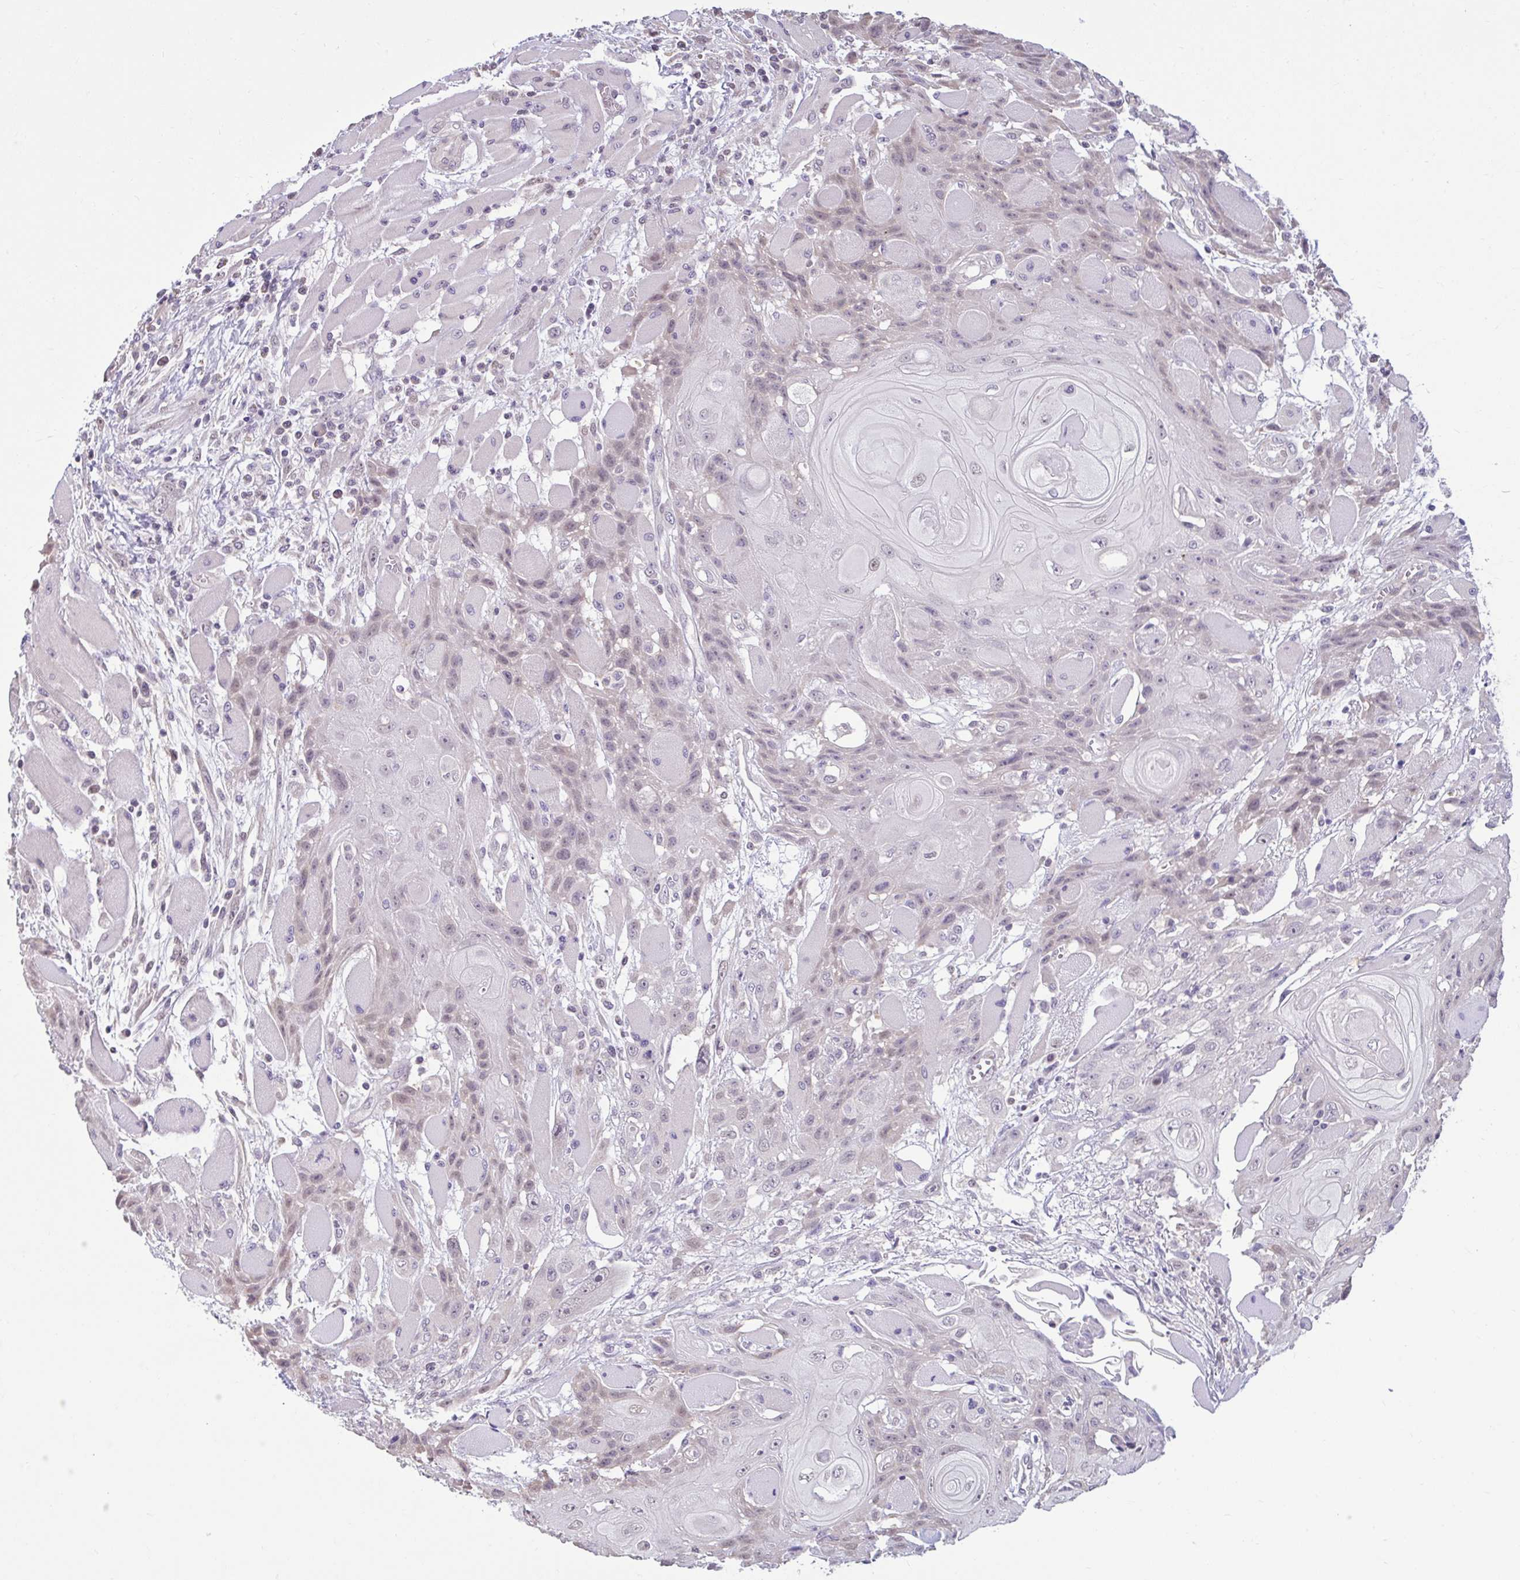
{"staining": {"intensity": "weak", "quantity": "25%-75%", "location": "nuclear"}, "tissue": "head and neck cancer", "cell_type": "Tumor cells", "image_type": "cancer", "snomed": [{"axis": "morphology", "description": "Squamous cell carcinoma, NOS"}, {"axis": "topography", "description": "Head-Neck"}], "caption": "Head and neck squamous cell carcinoma stained with DAB (3,3'-diaminobenzidine) IHC exhibits low levels of weak nuclear expression in approximately 25%-75% of tumor cells.", "gene": "CDH19", "patient": {"sex": "female", "age": 43}}